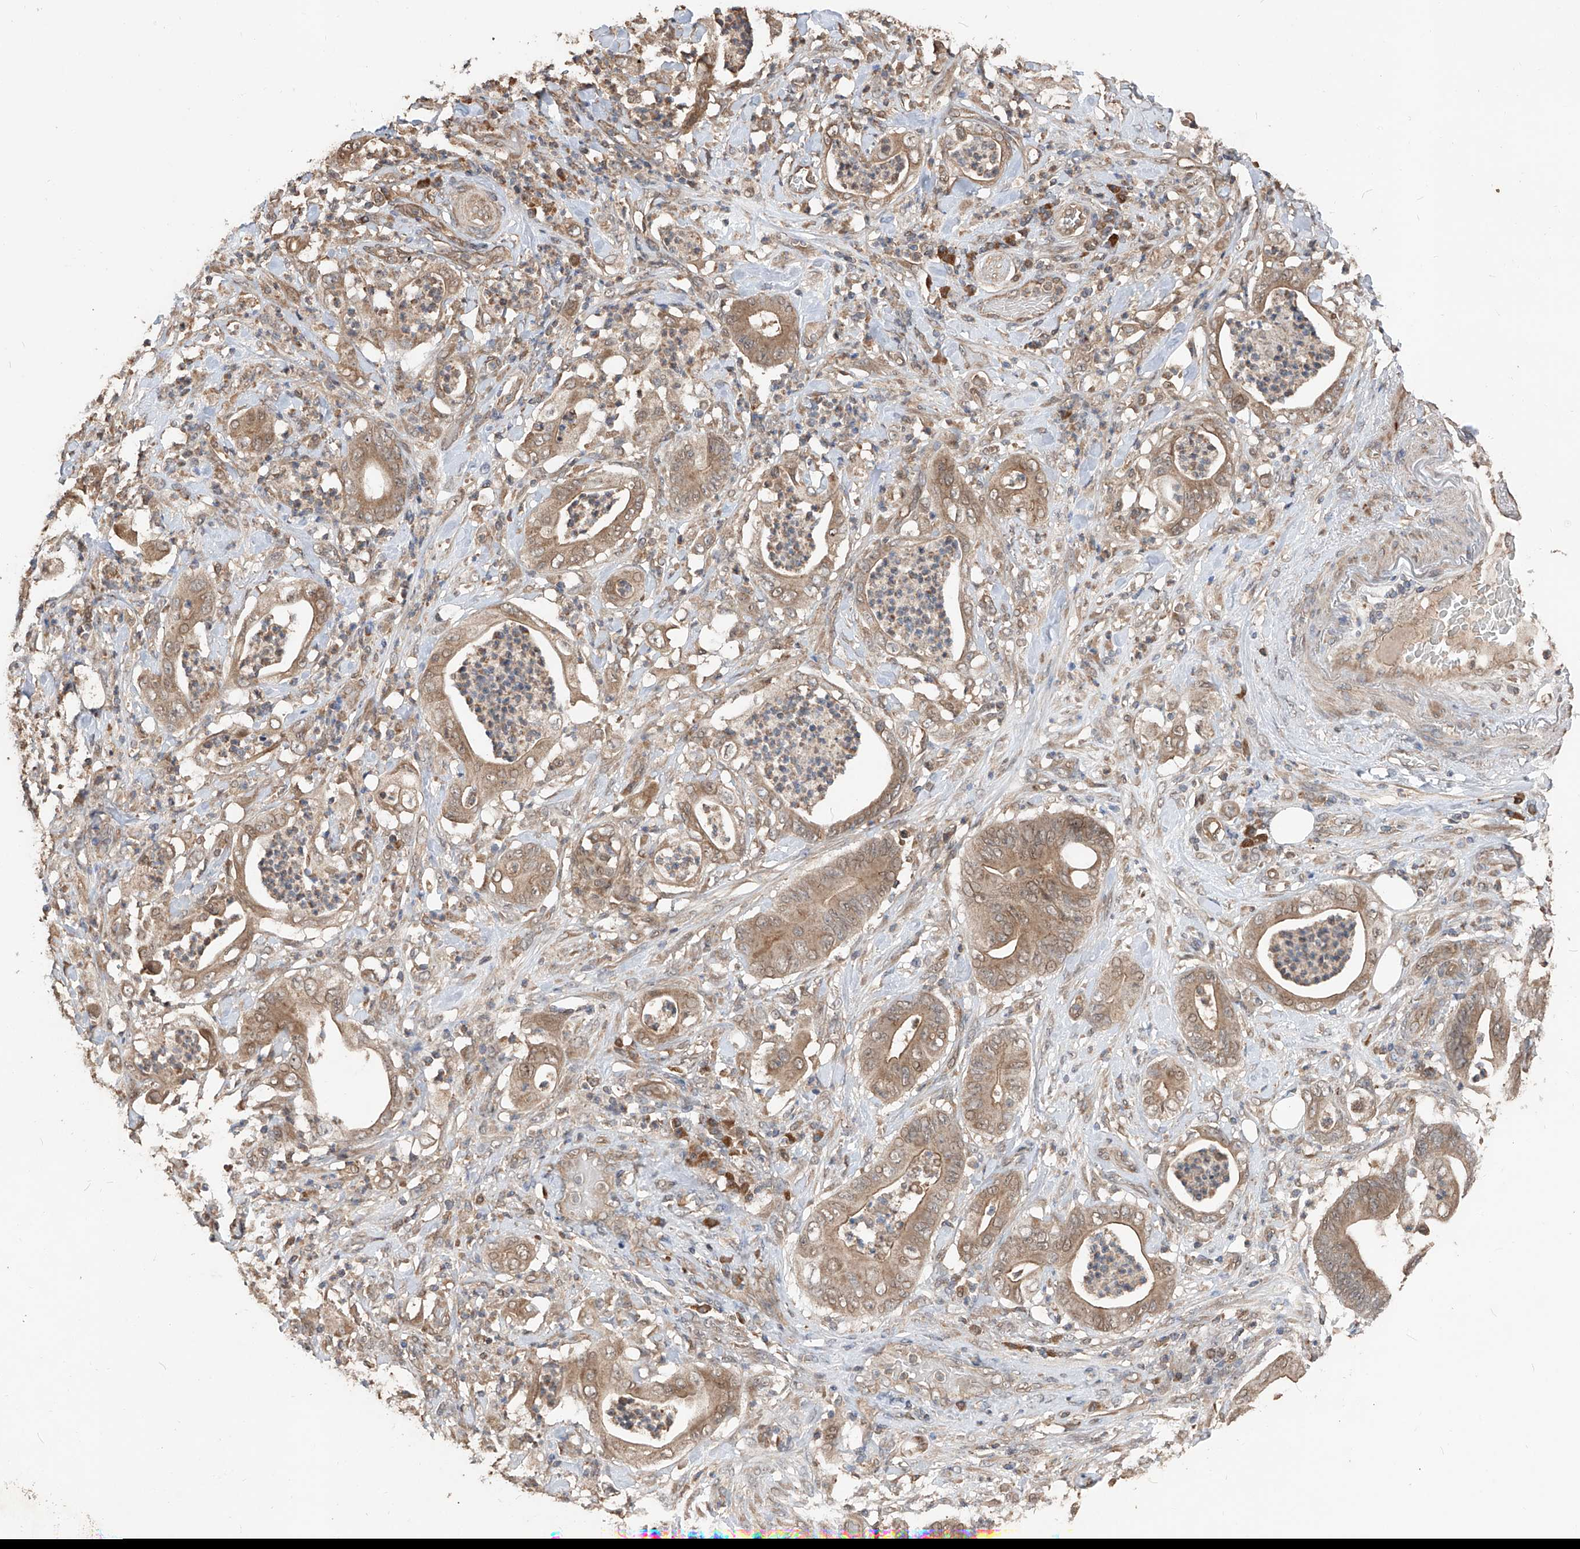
{"staining": {"intensity": "moderate", "quantity": ">75%", "location": "cytoplasmic/membranous"}, "tissue": "stomach cancer", "cell_type": "Tumor cells", "image_type": "cancer", "snomed": [{"axis": "morphology", "description": "Adenocarcinoma, NOS"}, {"axis": "topography", "description": "Stomach"}], "caption": "Protein staining shows moderate cytoplasmic/membranous positivity in about >75% of tumor cells in stomach cancer. (DAB IHC, brown staining for protein, blue staining for nuclei).", "gene": "FAM135A", "patient": {"sex": "female", "age": 73}}